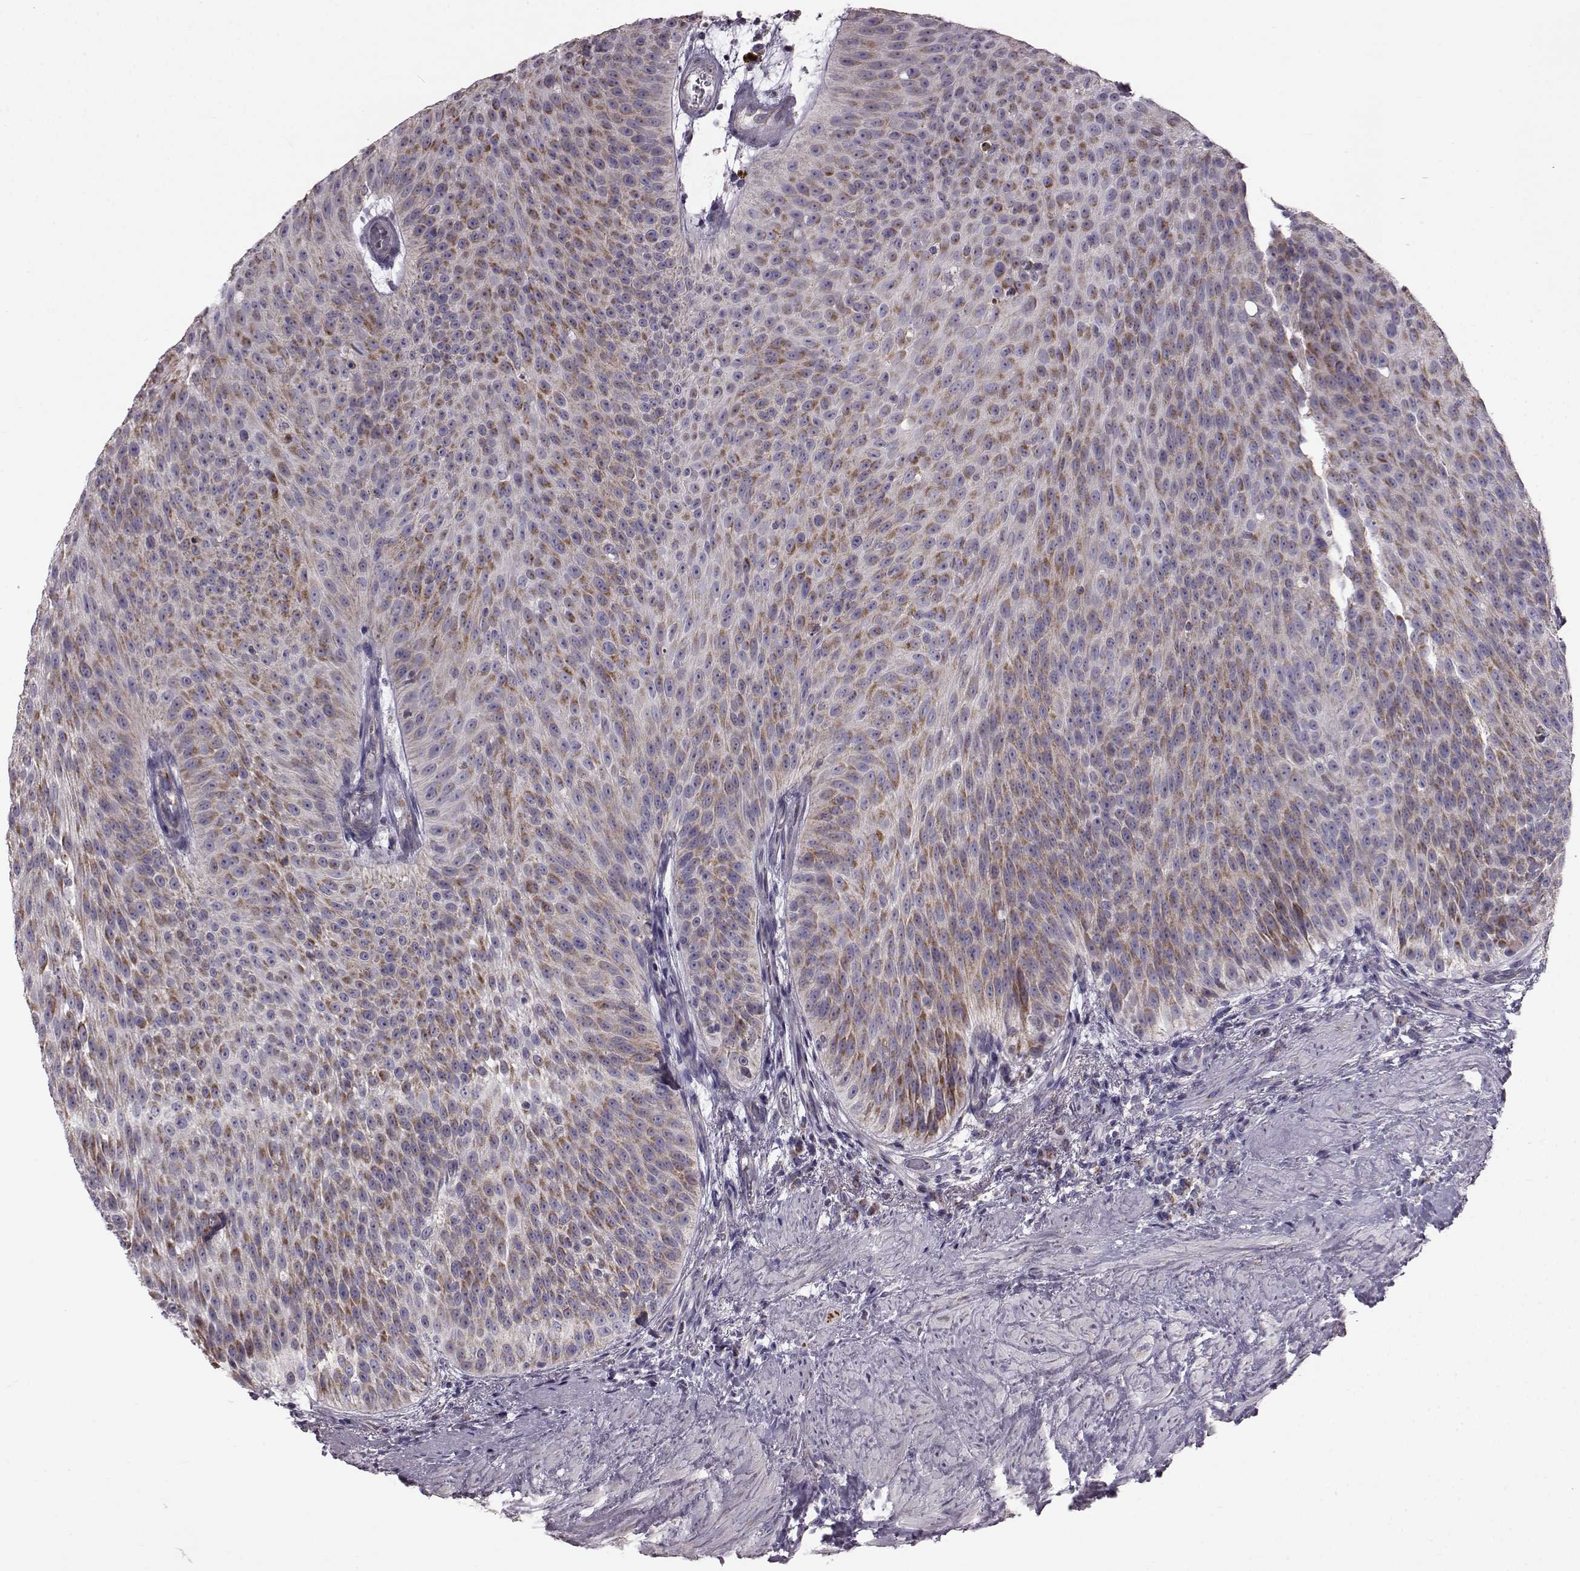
{"staining": {"intensity": "strong", "quantity": ">75%", "location": "cytoplasmic/membranous"}, "tissue": "urothelial cancer", "cell_type": "Tumor cells", "image_type": "cancer", "snomed": [{"axis": "morphology", "description": "Urothelial carcinoma, Low grade"}, {"axis": "topography", "description": "Urinary bladder"}], "caption": "IHC photomicrograph of low-grade urothelial carcinoma stained for a protein (brown), which reveals high levels of strong cytoplasmic/membranous staining in about >75% of tumor cells.", "gene": "FAM8A1", "patient": {"sex": "male", "age": 78}}